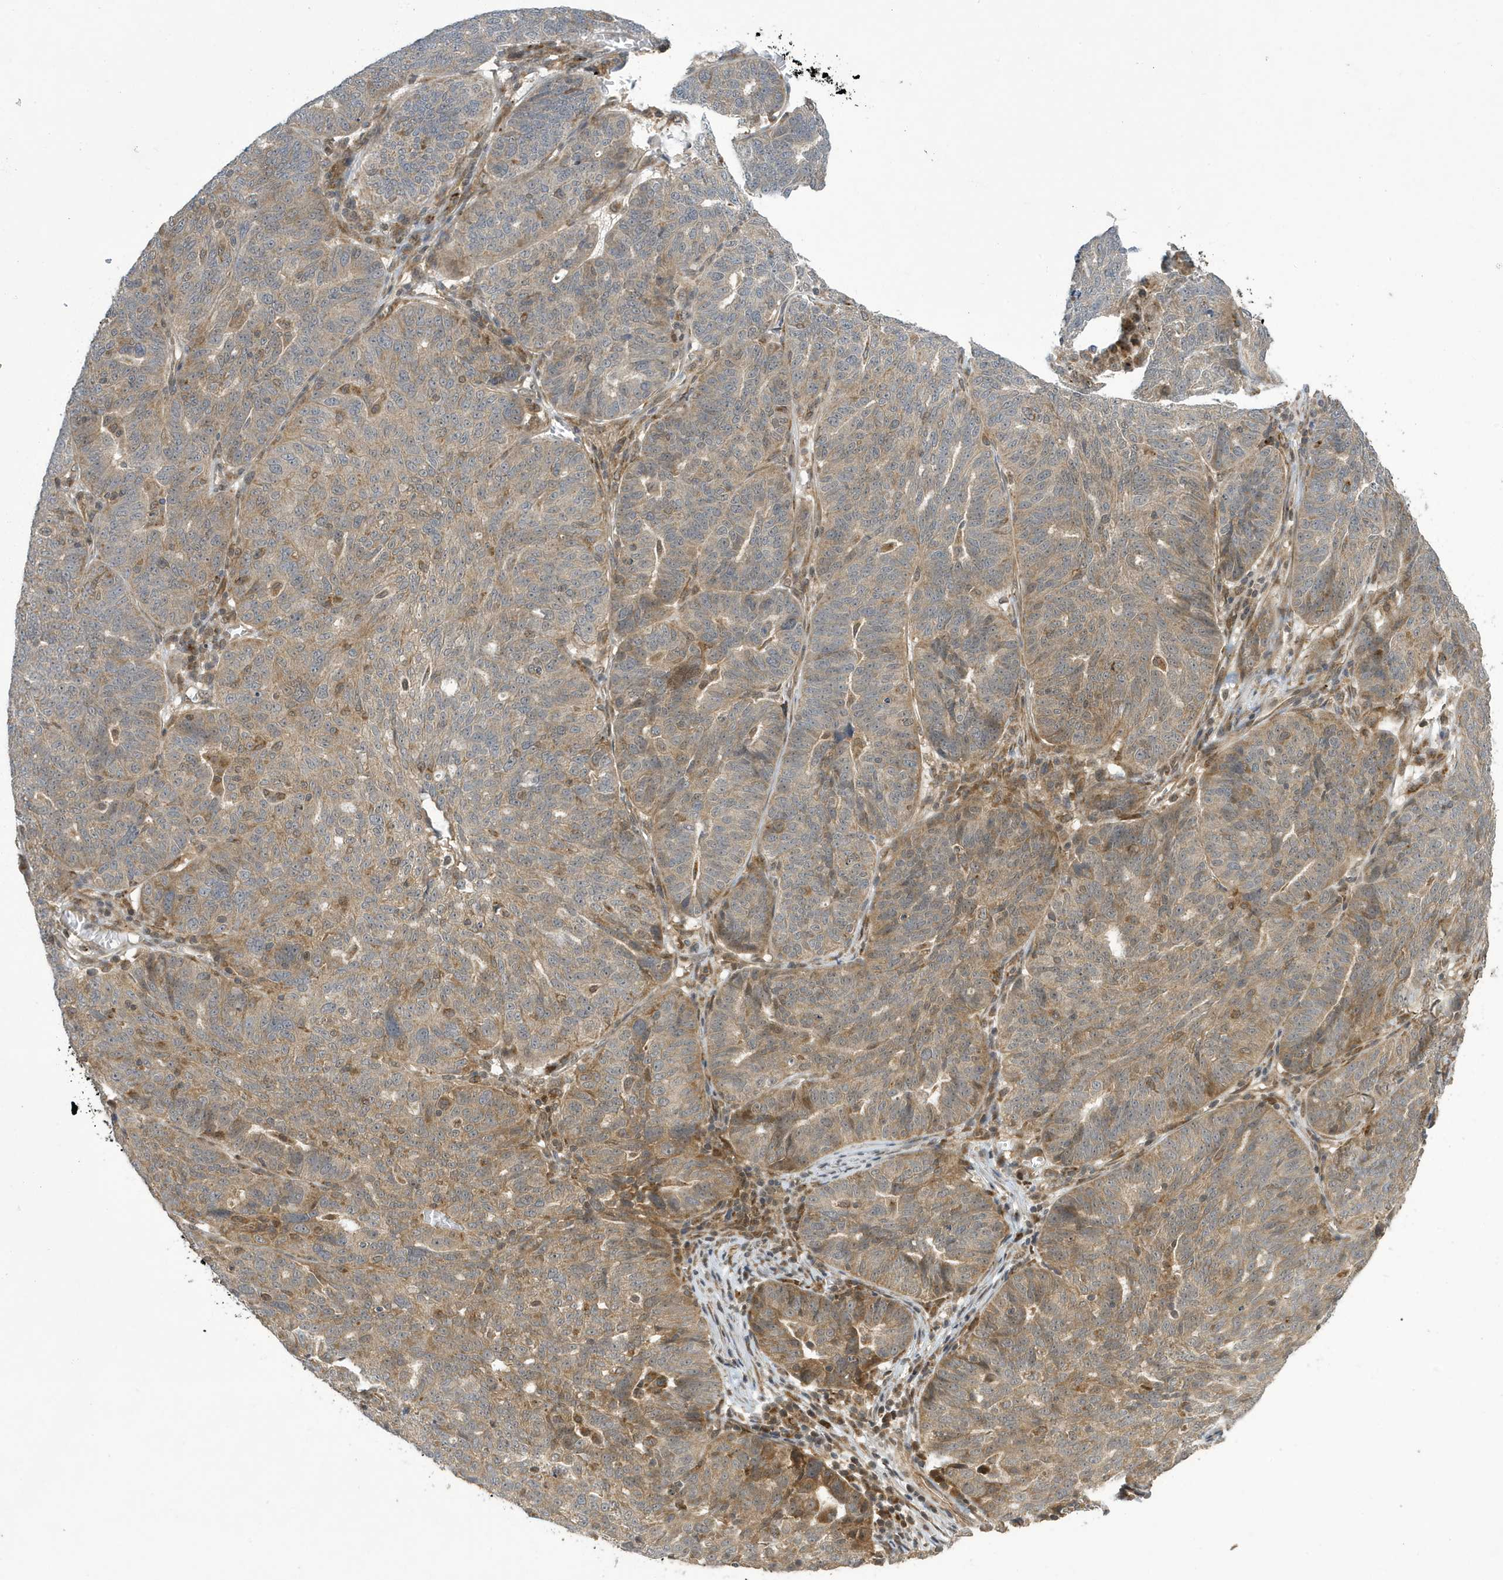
{"staining": {"intensity": "moderate", "quantity": "<25%", "location": "cytoplasmic/membranous,nuclear"}, "tissue": "ovarian cancer", "cell_type": "Tumor cells", "image_type": "cancer", "snomed": [{"axis": "morphology", "description": "Cystadenocarcinoma, serous, NOS"}, {"axis": "topography", "description": "Ovary"}], "caption": "This histopathology image reveals ovarian cancer (serous cystadenocarcinoma) stained with immunohistochemistry to label a protein in brown. The cytoplasmic/membranous and nuclear of tumor cells show moderate positivity for the protein. Nuclei are counter-stained blue.", "gene": "NCOA7", "patient": {"sex": "female", "age": 59}}